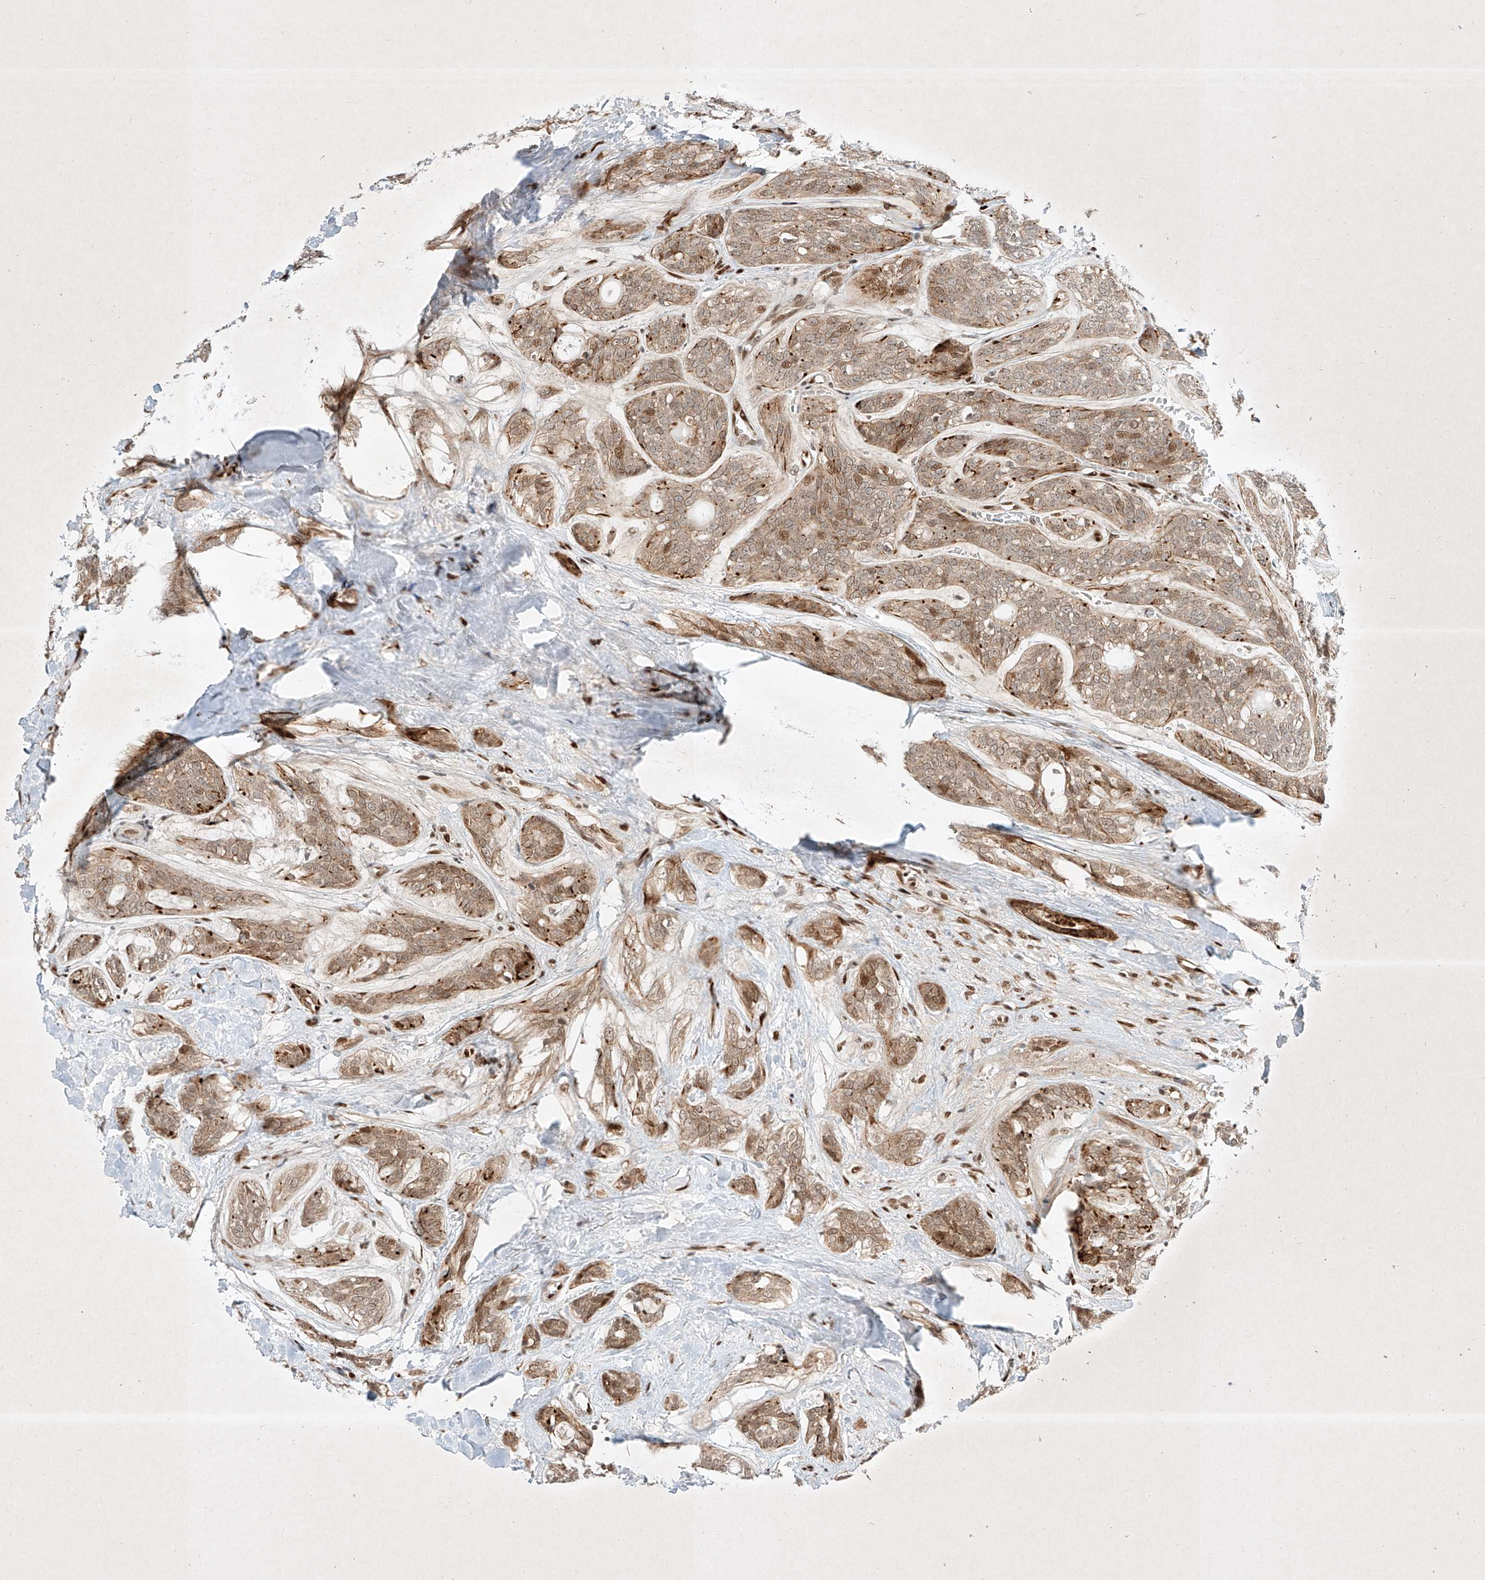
{"staining": {"intensity": "moderate", "quantity": ">75%", "location": "cytoplasmic/membranous,nuclear"}, "tissue": "head and neck cancer", "cell_type": "Tumor cells", "image_type": "cancer", "snomed": [{"axis": "morphology", "description": "Adenocarcinoma, NOS"}, {"axis": "topography", "description": "Head-Neck"}], "caption": "DAB immunohistochemical staining of human head and neck cancer displays moderate cytoplasmic/membranous and nuclear protein expression in approximately >75% of tumor cells.", "gene": "EPG5", "patient": {"sex": "male", "age": 66}}